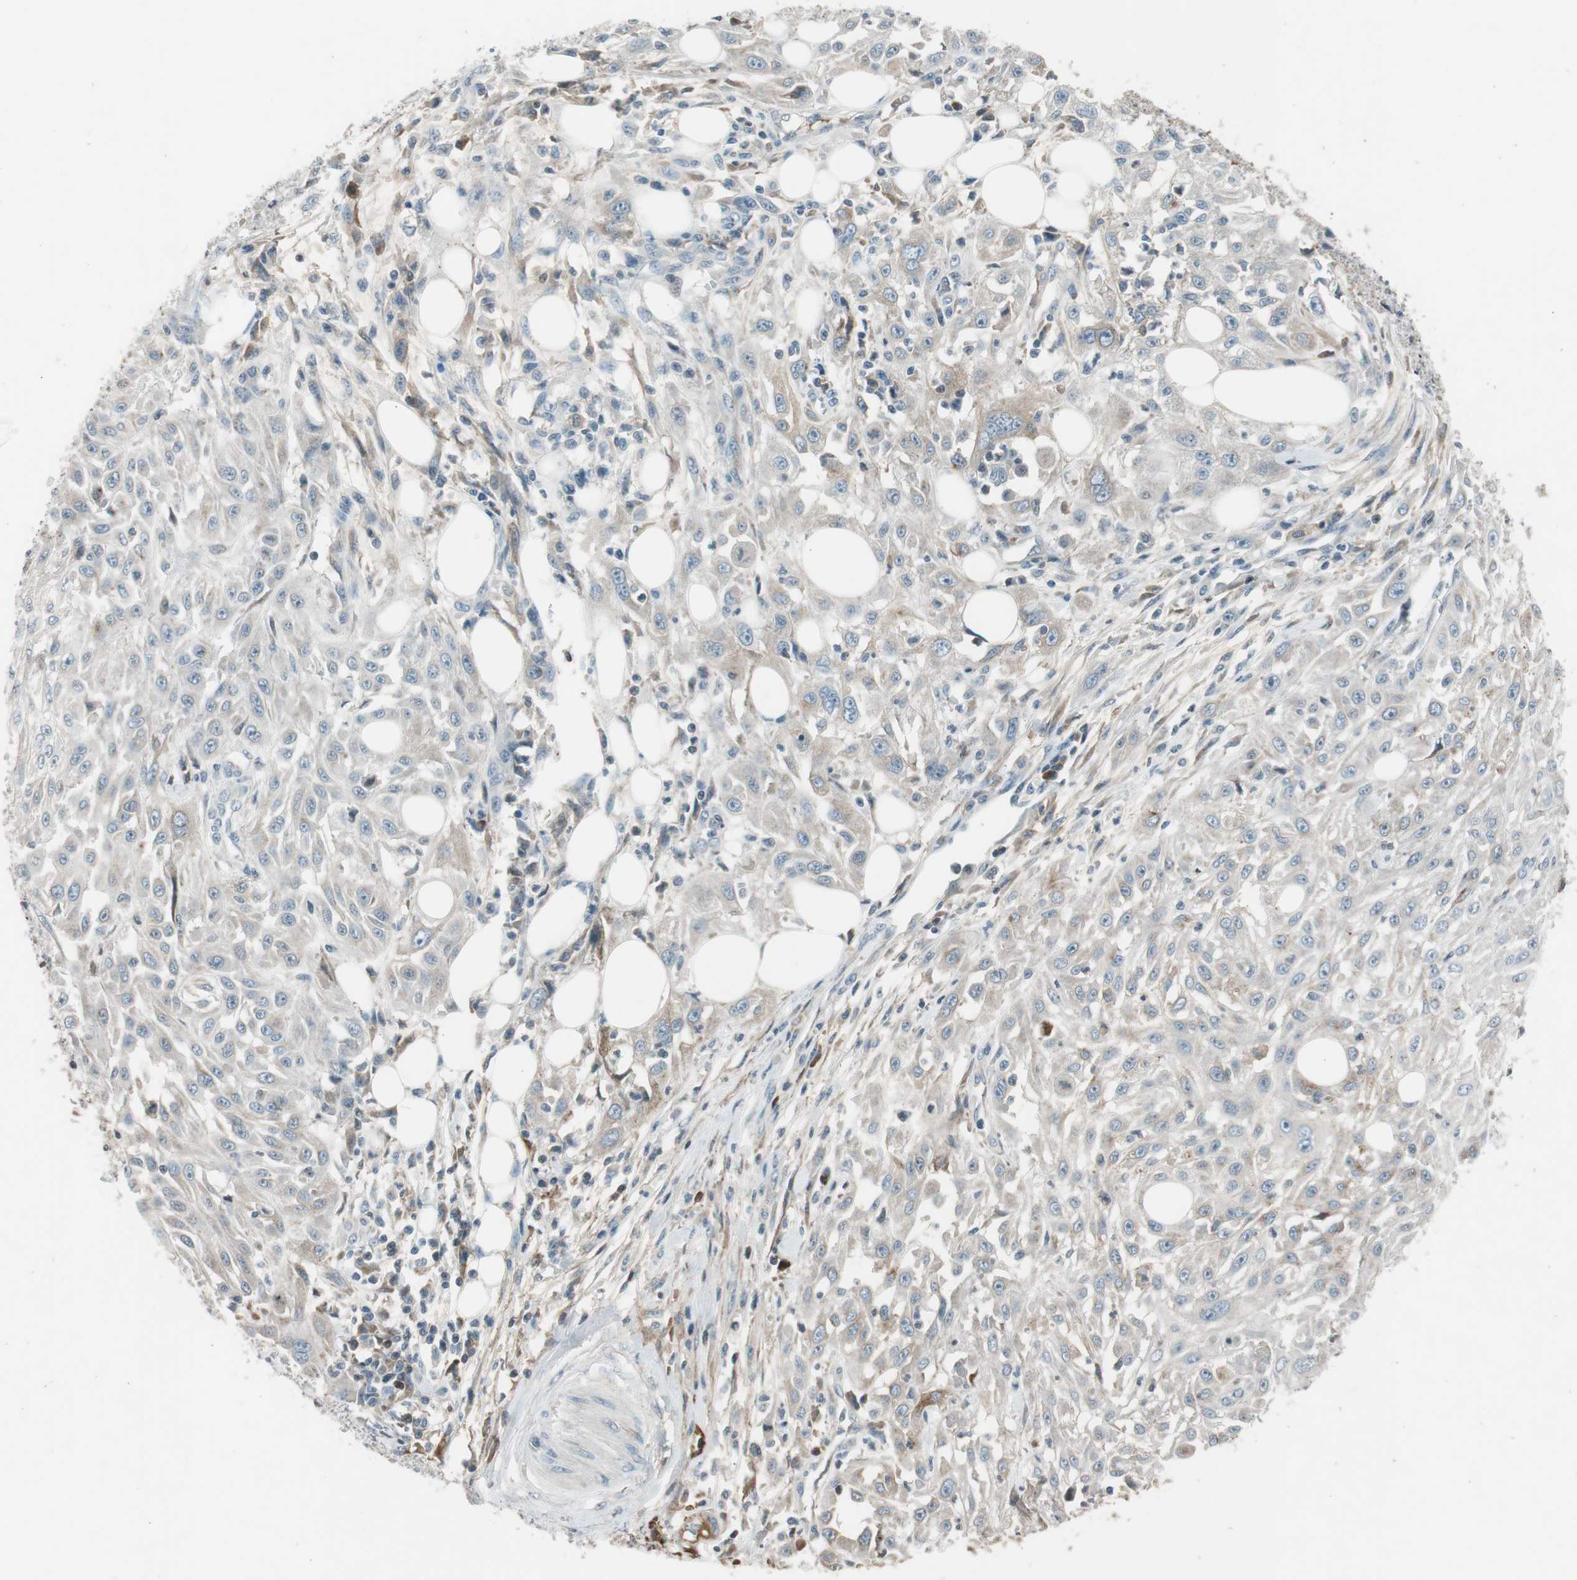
{"staining": {"intensity": "weak", "quantity": "<25%", "location": "cytoplasmic/membranous"}, "tissue": "skin cancer", "cell_type": "Tumor cells", "image_type": "cancer", "snomed": [{"axis": "morphology", "description": "Squamous cell carcinoma, NOS"}, {"axis": "topography", "description": "Skin"}], "caption": "DAB immunohistochemical staining of human skin squamous cell carcinoma exhibits no significant staining in tumor cells.", "gene": "PDPN", "patient": {"sex": "male", "age": 75}}